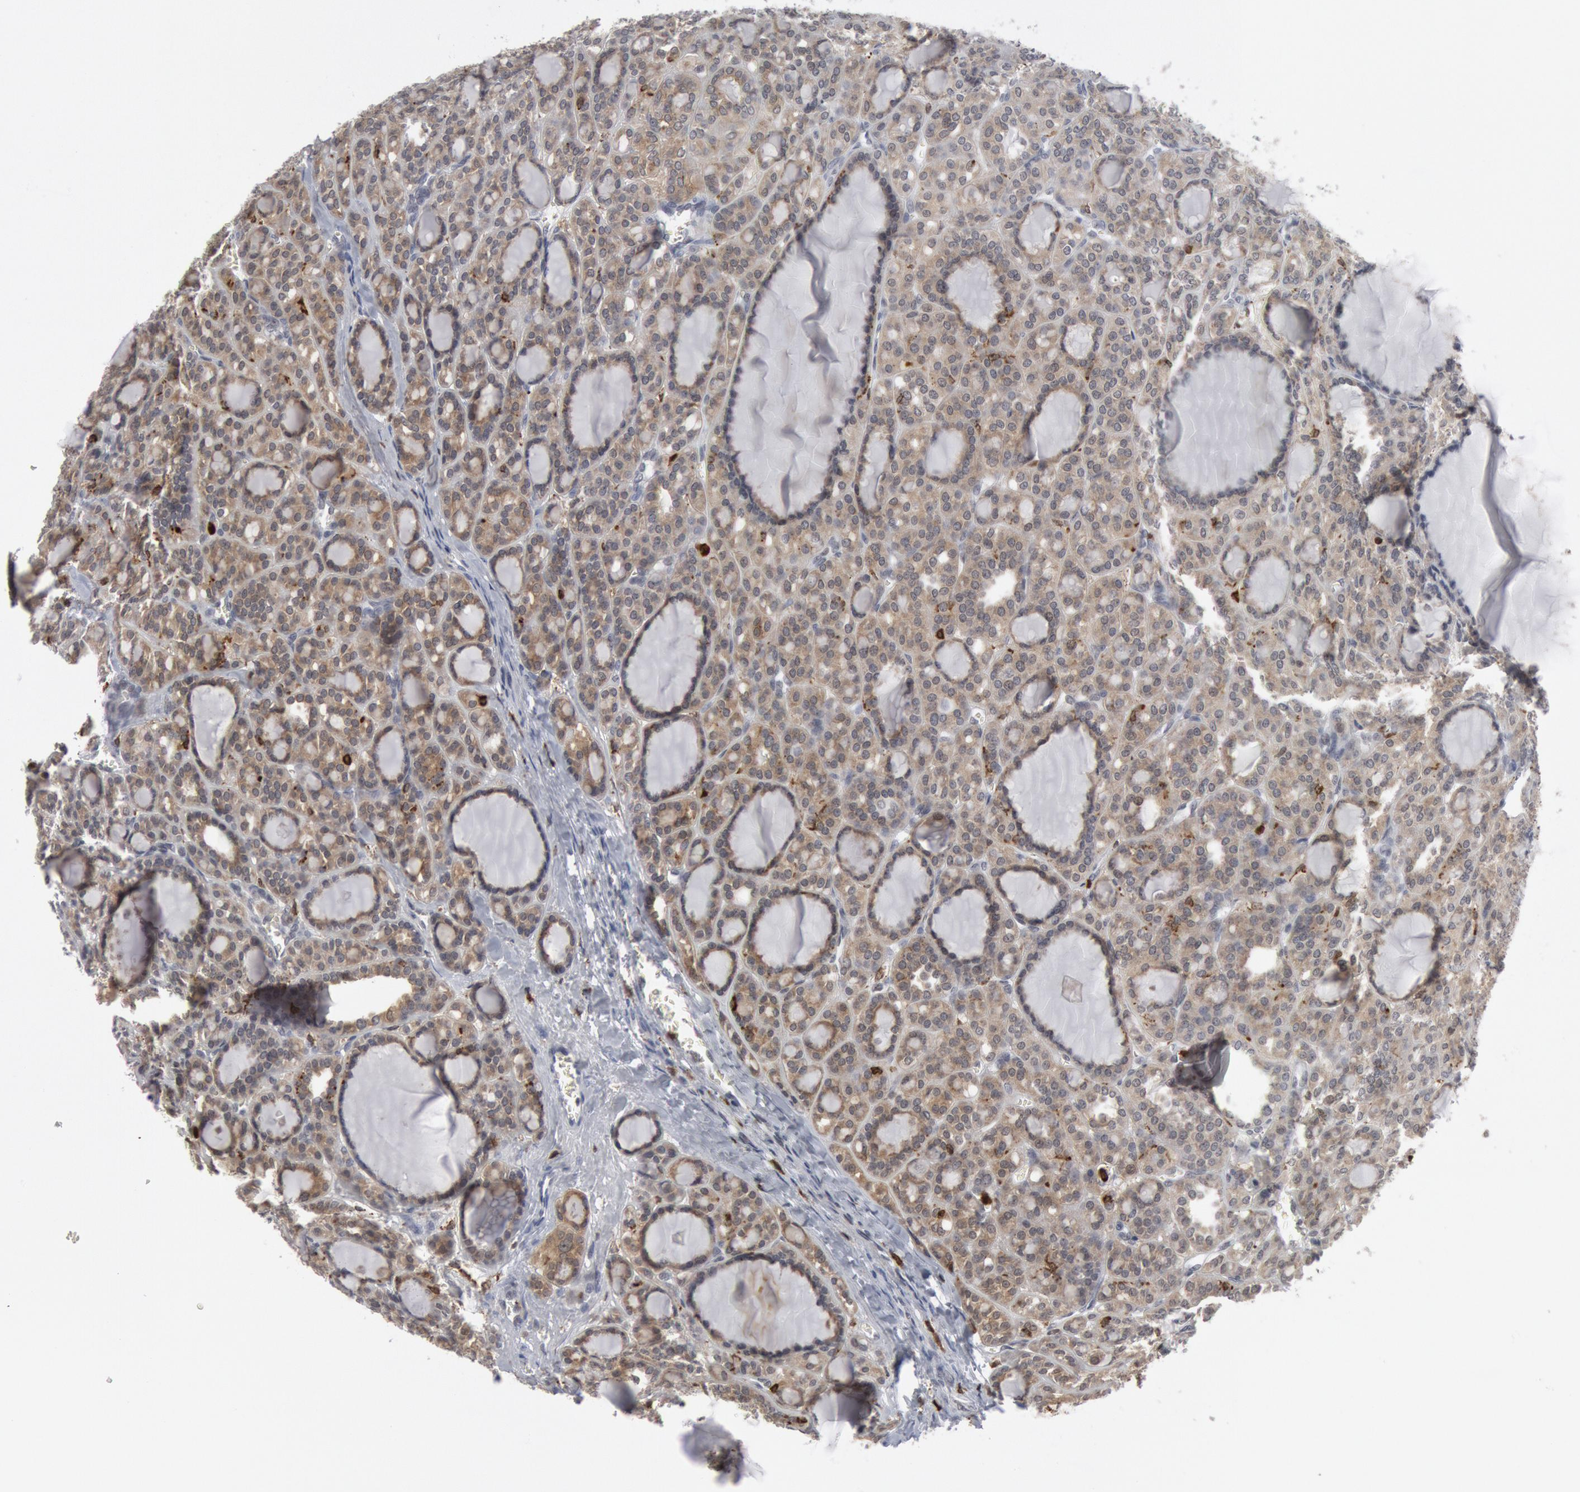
{"staining": {"intensity": "moderate", "quantity": ">75%", "location": "cytoplasmic/membranous"}, "tissue": "thyroid cancer", "cell_type": "Tumor cells", "image_type": "cancer", "snomed": [{"axis": "morphology", "description": "Follicular adenoma carcinoma, NOS"}, {"axis": "topography", "description": "Thyroid gland"}], "caption": "This micrograph displays follicular adenoma carcinoma (thyroid) stained with immunohistochemistry to label a protein in brown. The cytoplasmic/membranous of tumor cells show moderate positivity for the protein. Nuclei are counter-stained blue.", "gene": "PTPN6", "patient": {"sex": "female", "age": 71}}